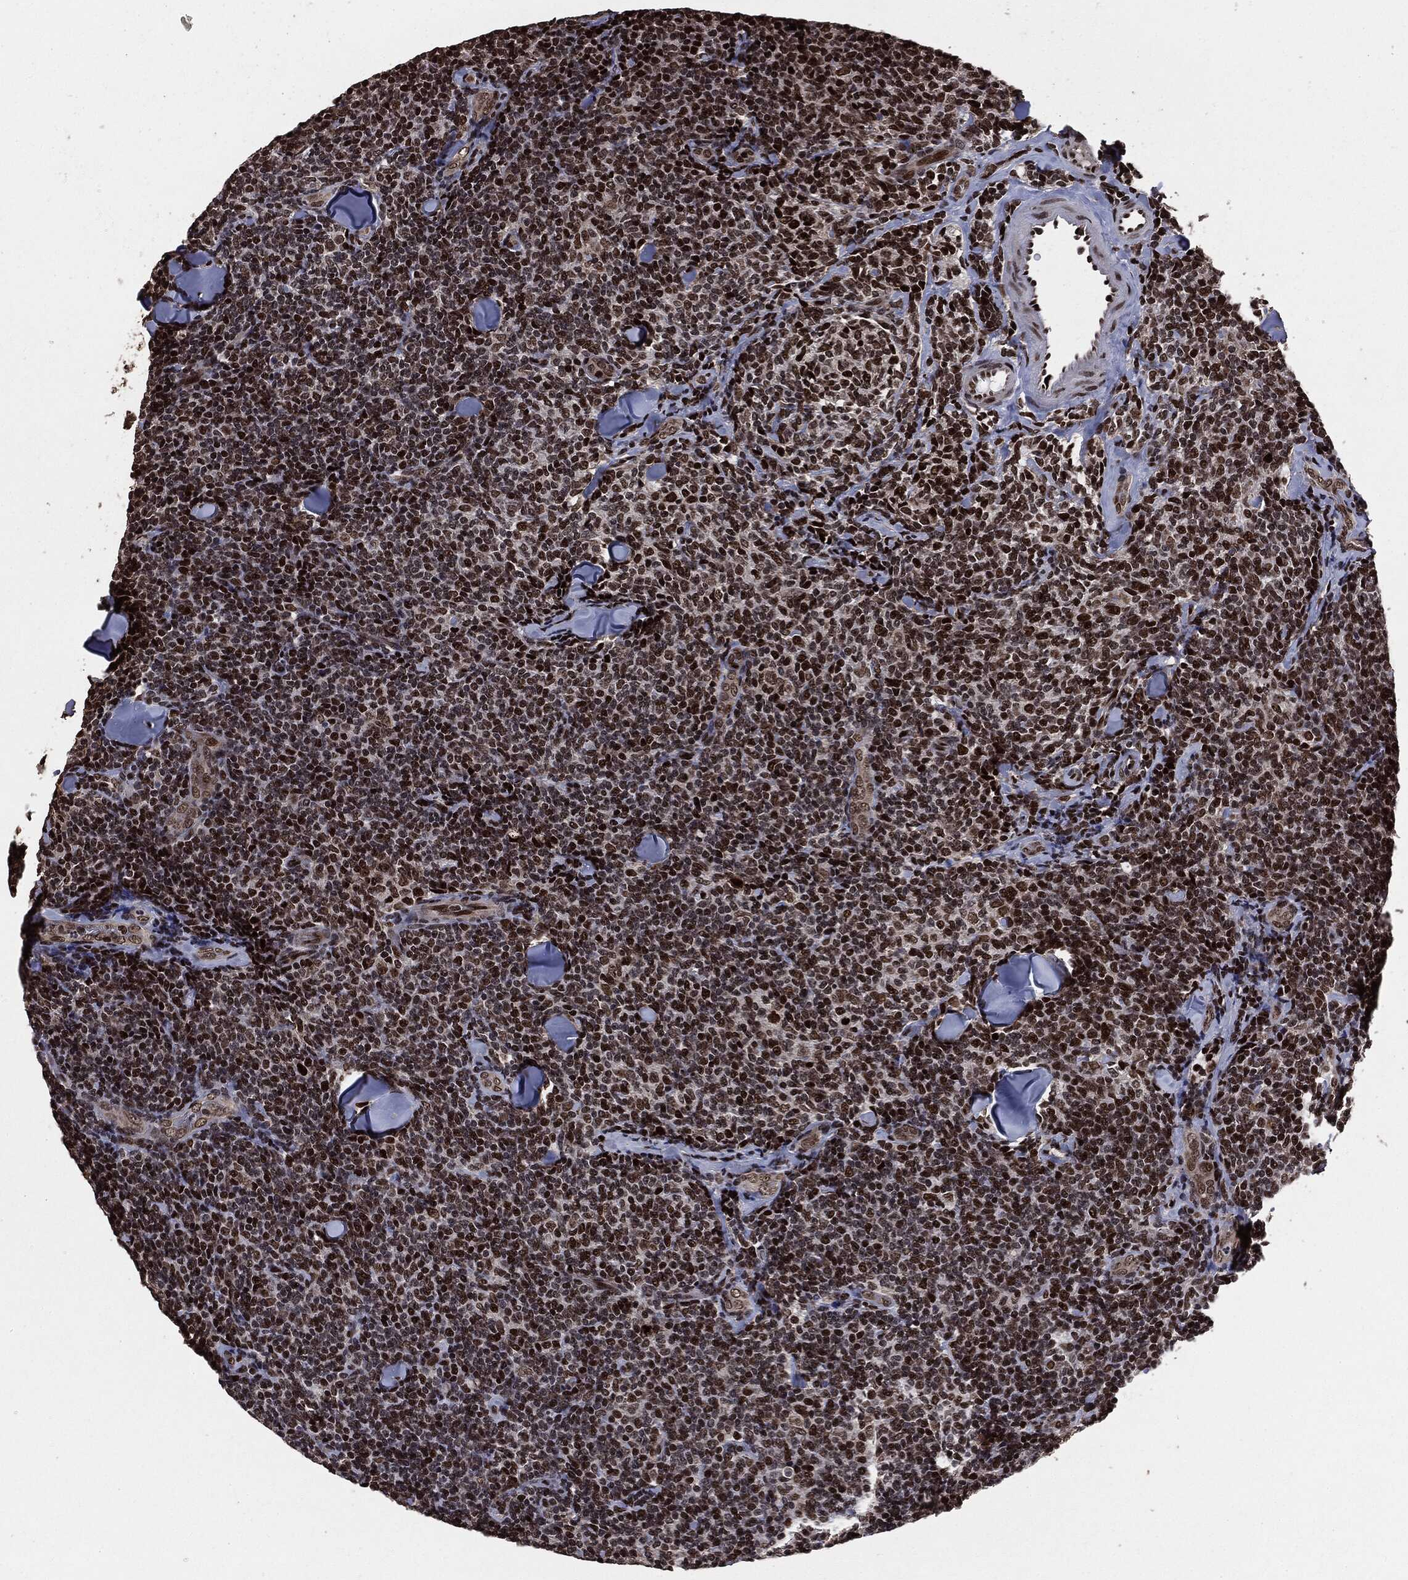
{"staining": {"intensity": "strong", "quantity": ">75%", "location": "nuclear"}, "tissue": "lymphoma", "cell_type": "Tumor cells", "image_type": "cancer", "snomed": [{"axis": "morphology", "description": "Malignant lymphoma, non-Hodgkin's type, Low grade"}, {"axis": "topography", "description": "Lymph node"}], "caption": "A brown stain labels strong nuclear expression of a protein in human malignant lymphoma, non-Hodgkin's type (low-grade) tumor cells.", "gene": "DVL2", "patient": {"sex": "female", "age": 56}}